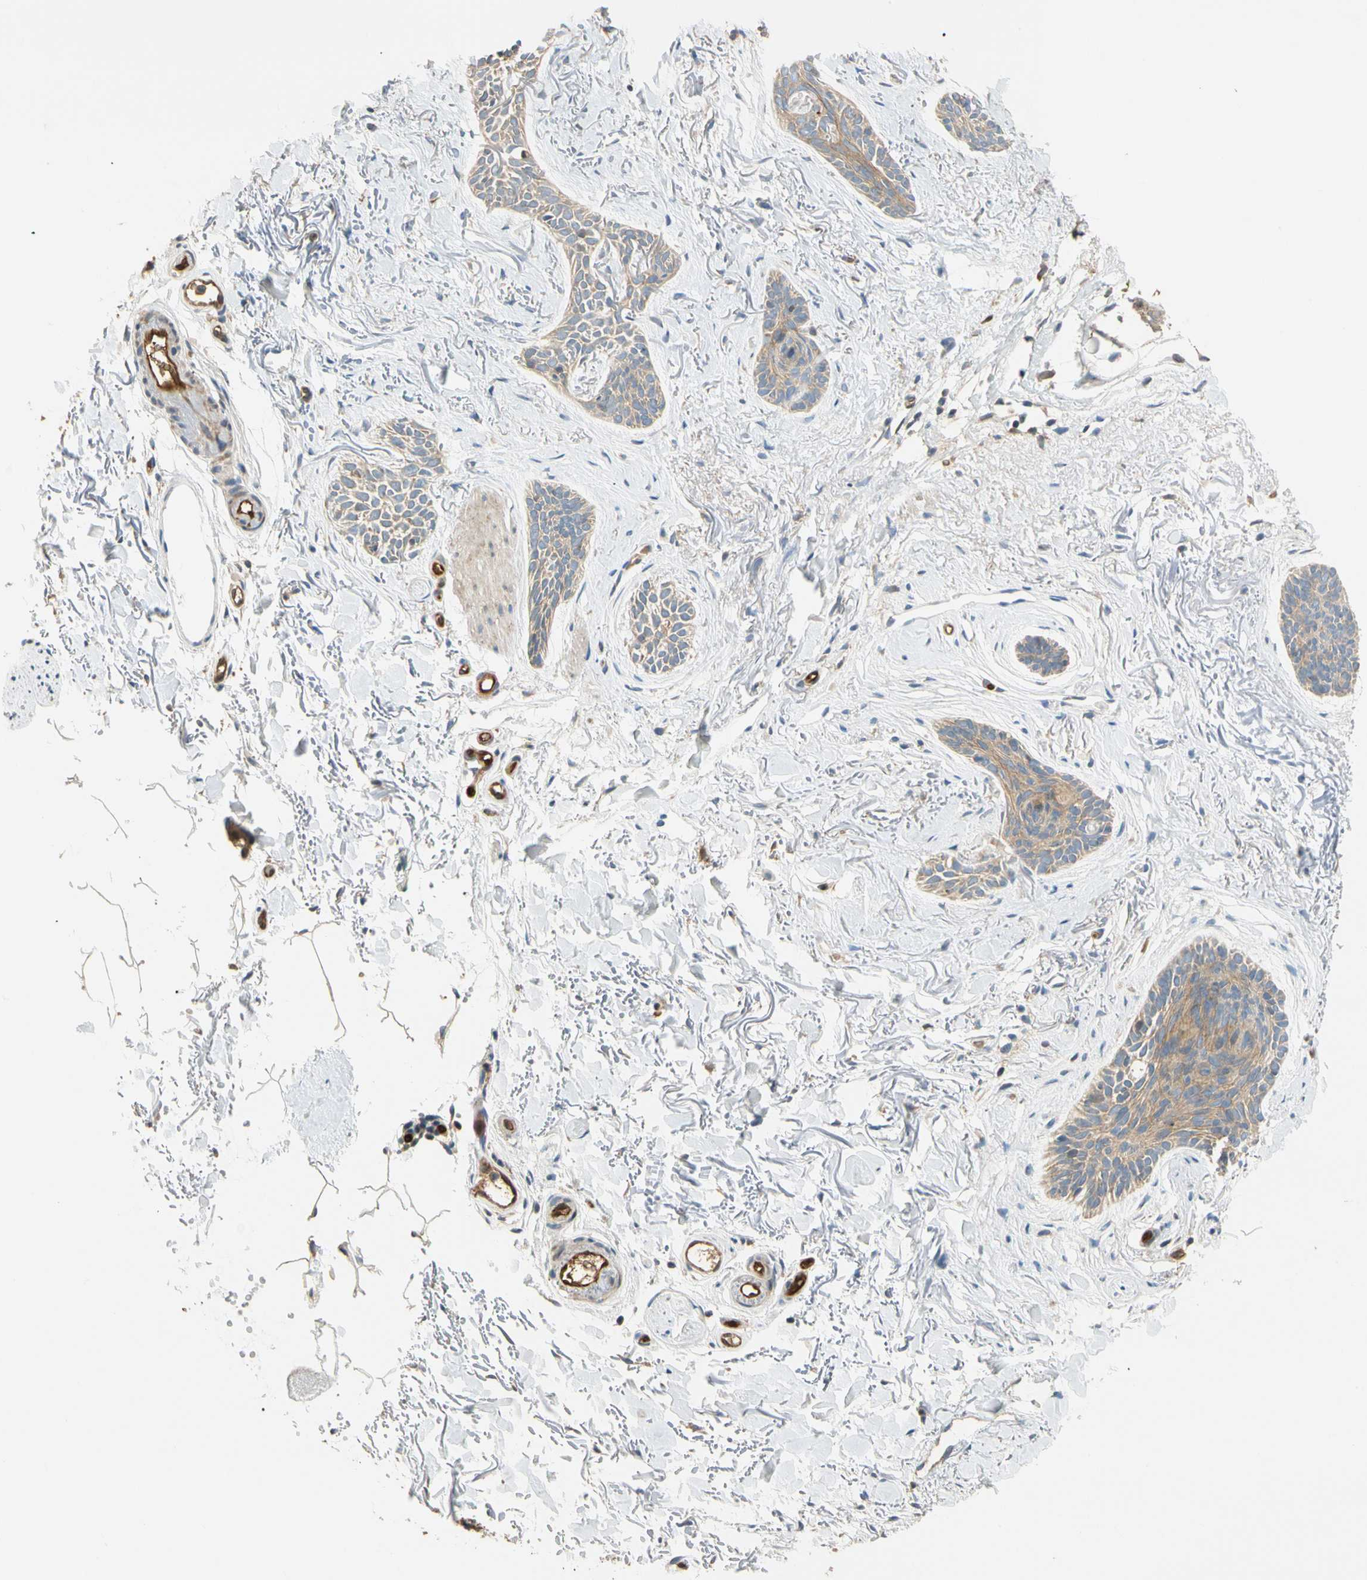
{"staining": {"intensity": "moderate", "quantity": ">75%", "location": "cytoplasmic/membranous"}, "tissue": "skin cancer", "cell_type": "Tumor cells", "image_type": "cancer", "snomed": [{"axis": "morphology", "description": "Basal cell carcinoma"}, {"axis": "topography", "description": "Skin"}], "caption": "The photomicrograph demonstrates staining of skin basal cell carcinoma, revealing moderate cytoplasmic/membranous protein staining (brown color) within tumor cells. (DAB IHC with brightfield microscopy, high magnification).", "gene": "PARP14", "patient": {"sex": "female", "age": 84}}